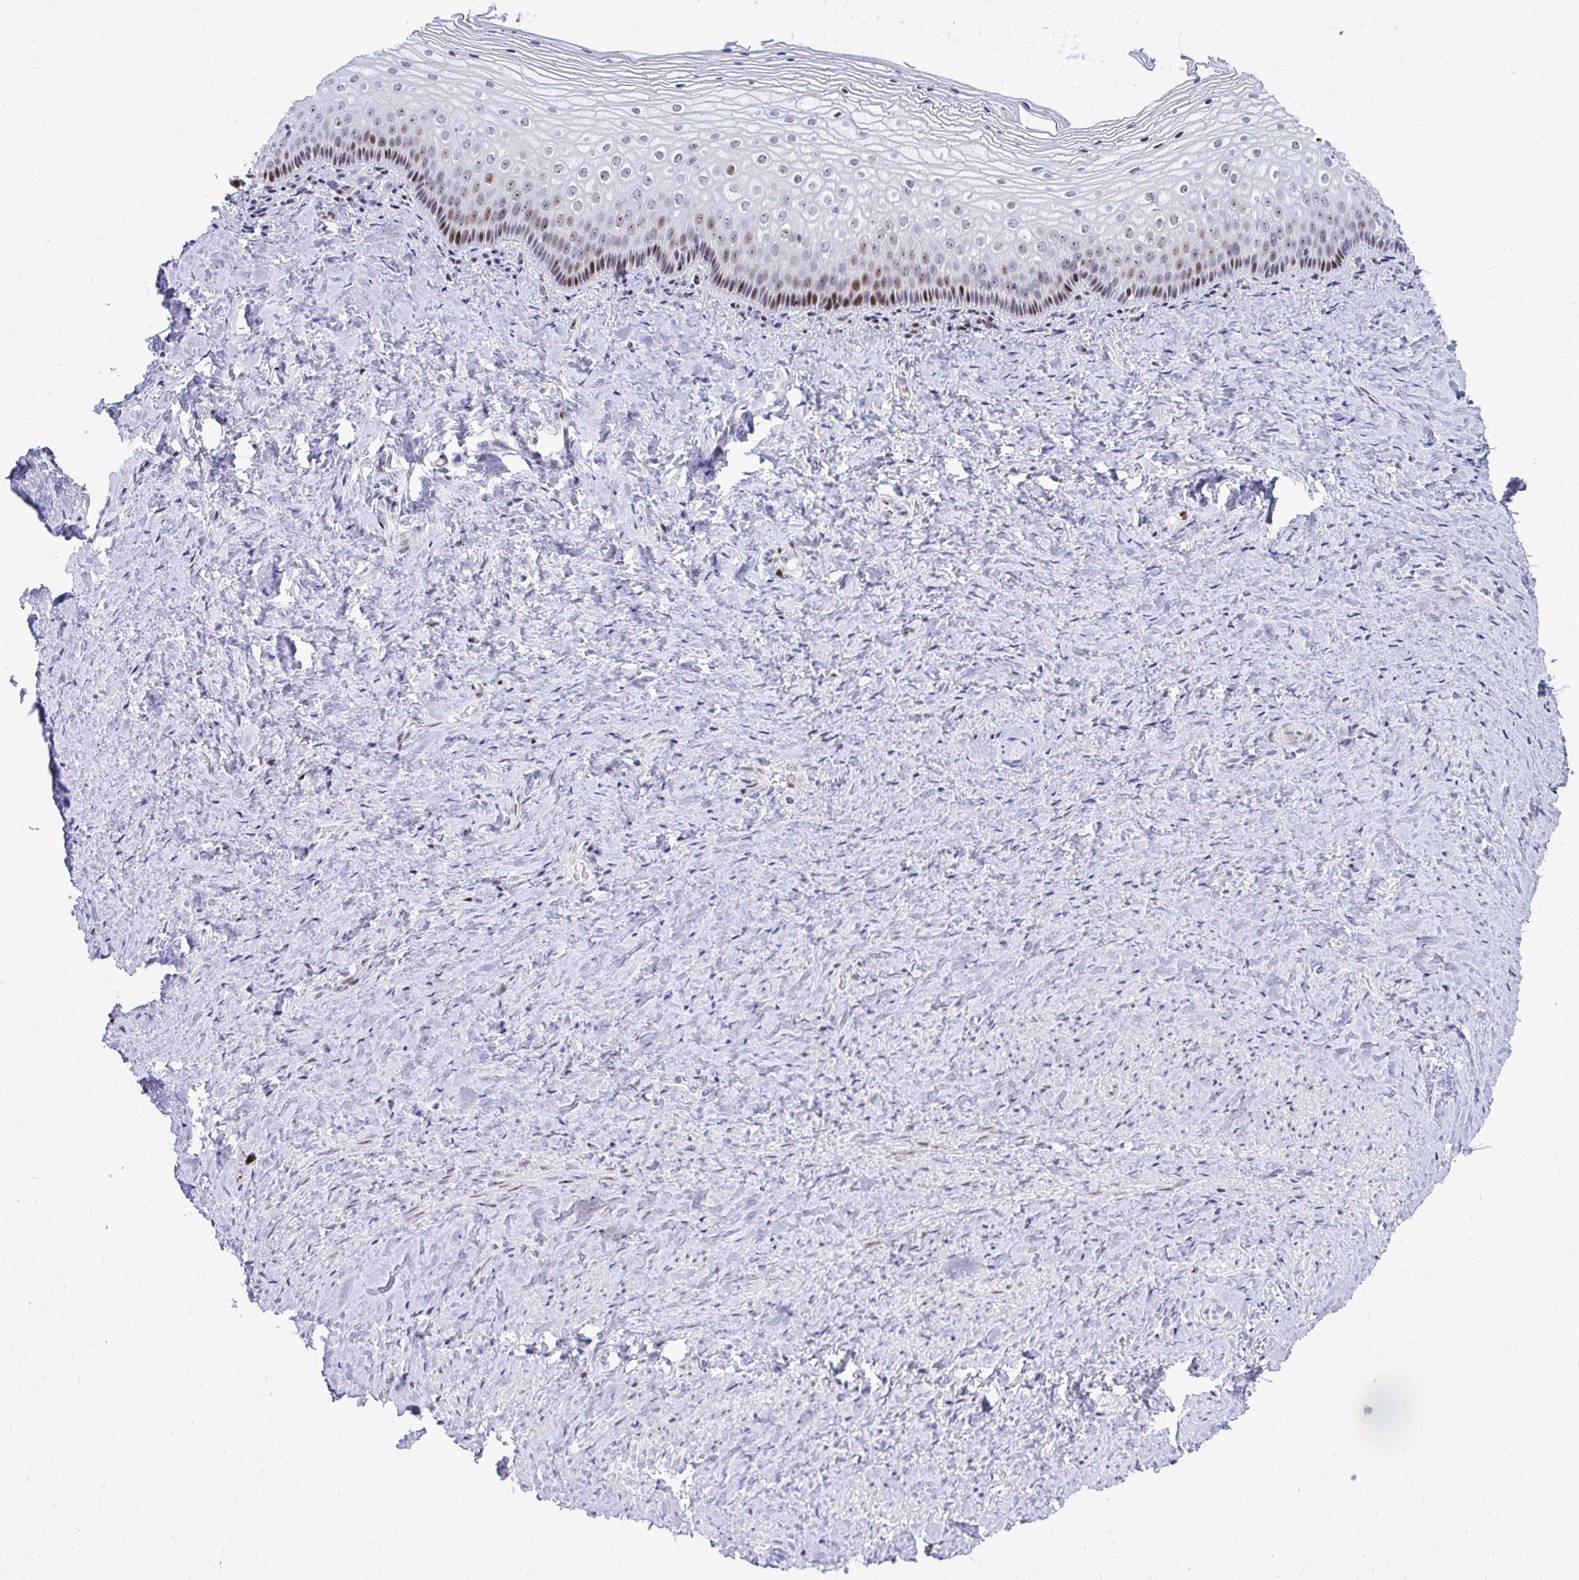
{"staining": {"intensity": "moderate", "quantity": "25%-75%", "location": "nuclear"}, "tissue": "vagina", "cell_type": "Squamous epithelial cells", "image_type": "normal", "snomed": [{"axis": "morphology", "description": "Normal tissue, NOS"}, {"axis": "topography", "description": "Vagina"}], "caption": "DAB immunohistochemical staining of benign human vagina reveals moderate nuclear protein expression in approximately 25%-75% of squamous epithelial cells. (Brightfield microscopy of DAB IHC at high magnification).", "gene": "GLDN", "patient": {"sex": "female", "age": 45}}